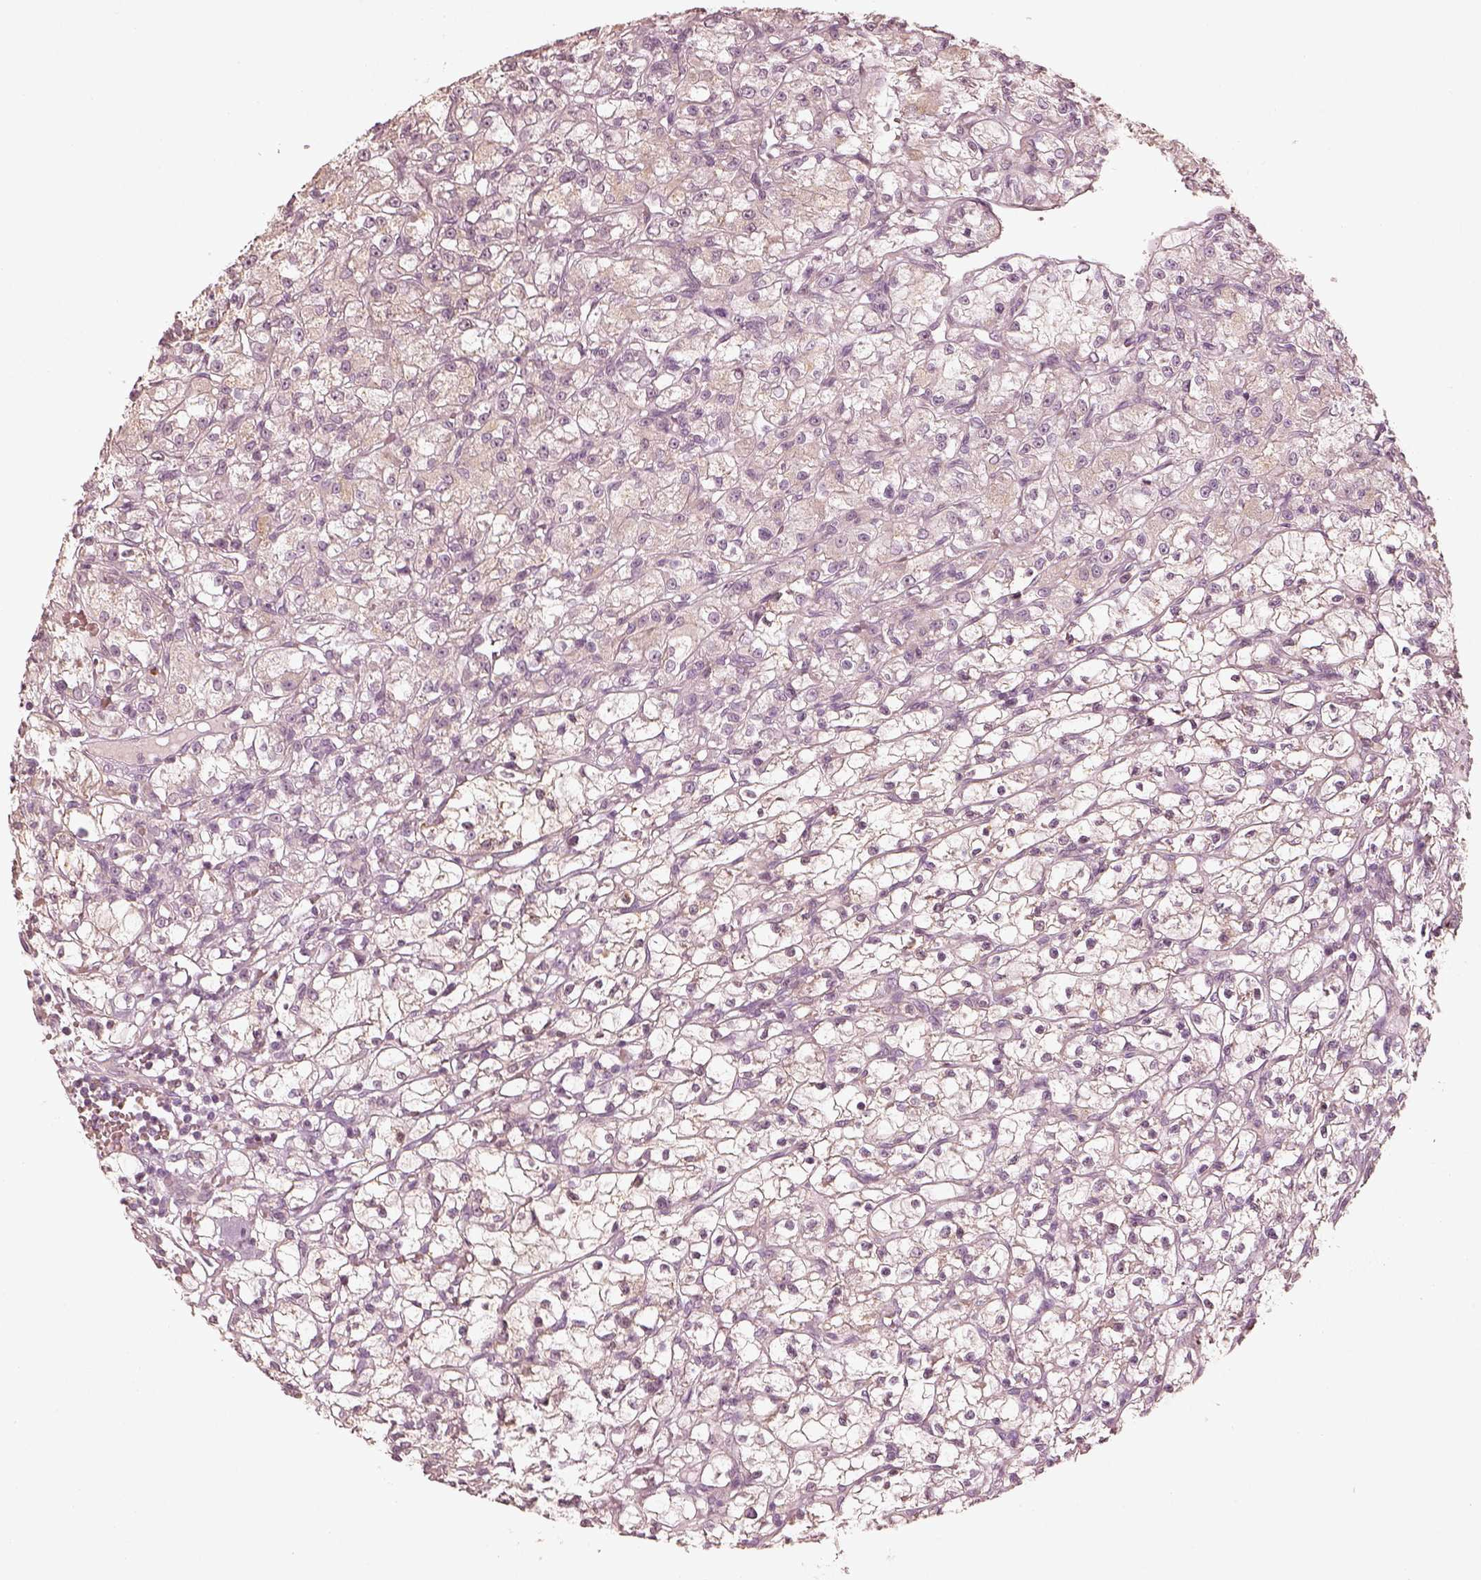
{"staining": {"intensity": "weak", "quantity": ">75%", "location": "cytoplasmic/membranous"}, "tissue": "renal cancer", "cell_type": "Tumor cells", "image_type": "cancer", "snomed": [{"axis": "morphology", "description": "Adenocarcinoma, NOS"}, {"axis": "topography", "description": "Kidney"}], "caption": "Protein staining of renal adenocarcinoma tissue shows weak cytoplasmic/membranous staining in about >75% of tumor cells. Immunohistochemistry stains the protein of interest in brown and the nuclei are stained blue.", "gene": "WLS", "patient": {"sex": "female", "age": 59}}